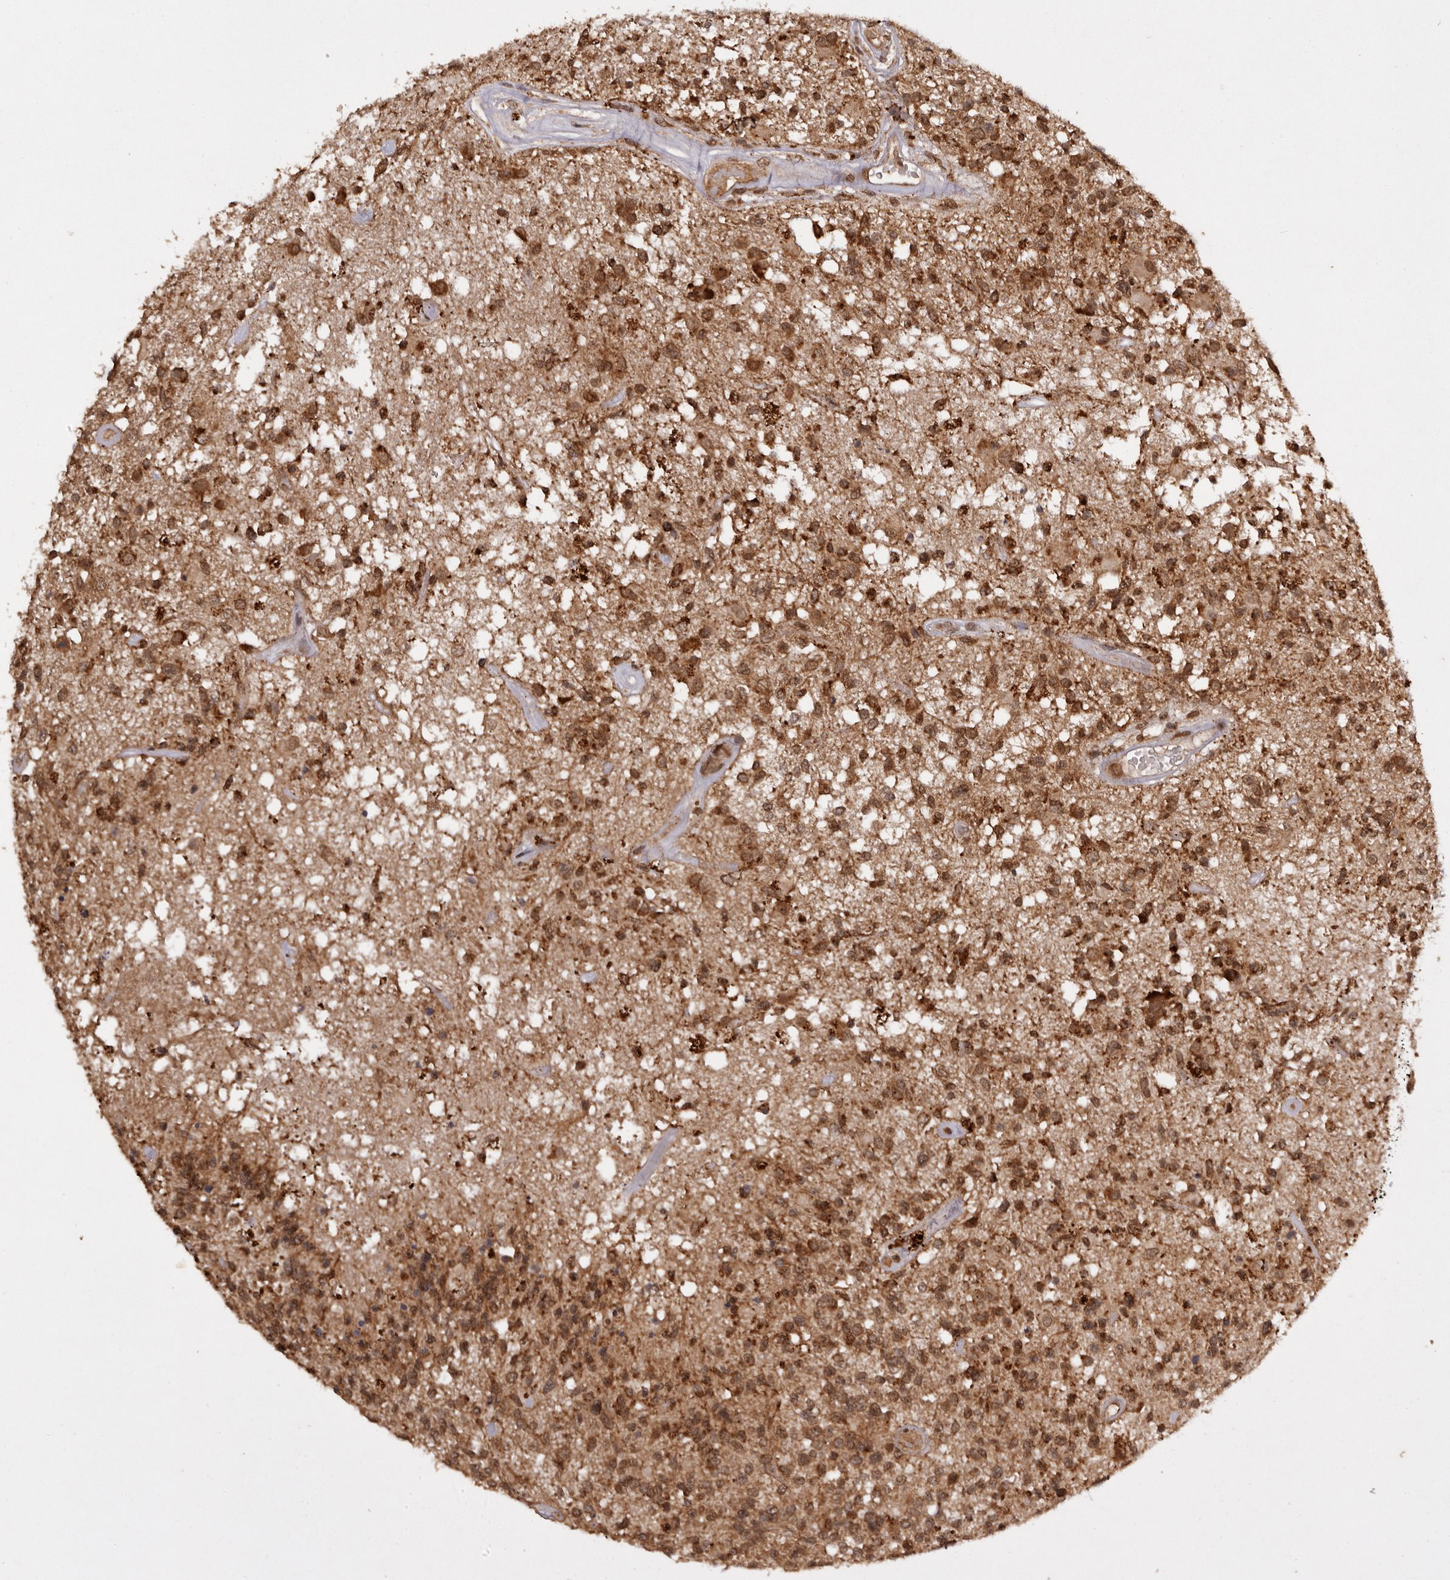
{"staining": {"intensity": "moderate", "quantity": ">75%", "location": "cytoplasmic/membranous"}, "tissue": "glioma", "cell_type": "Tumor cells", "image_type": "cancer", "snomed": [{"axis": "morphology", "description": "Glioma, malignant, High grade"}, {"axis": "morphology", "description": "Glioblastoma, NOS"}, {"axis": "topography", "description": "Brain"}], "caption": "Immunohistochemical staining of glioblastoma displays medium levels of moderate cytoplasmic/membranous protein positivity in approximately >75% of tumor cells.", "gene": "TARS2", "patient": {"sex": "male", "age": 60}}